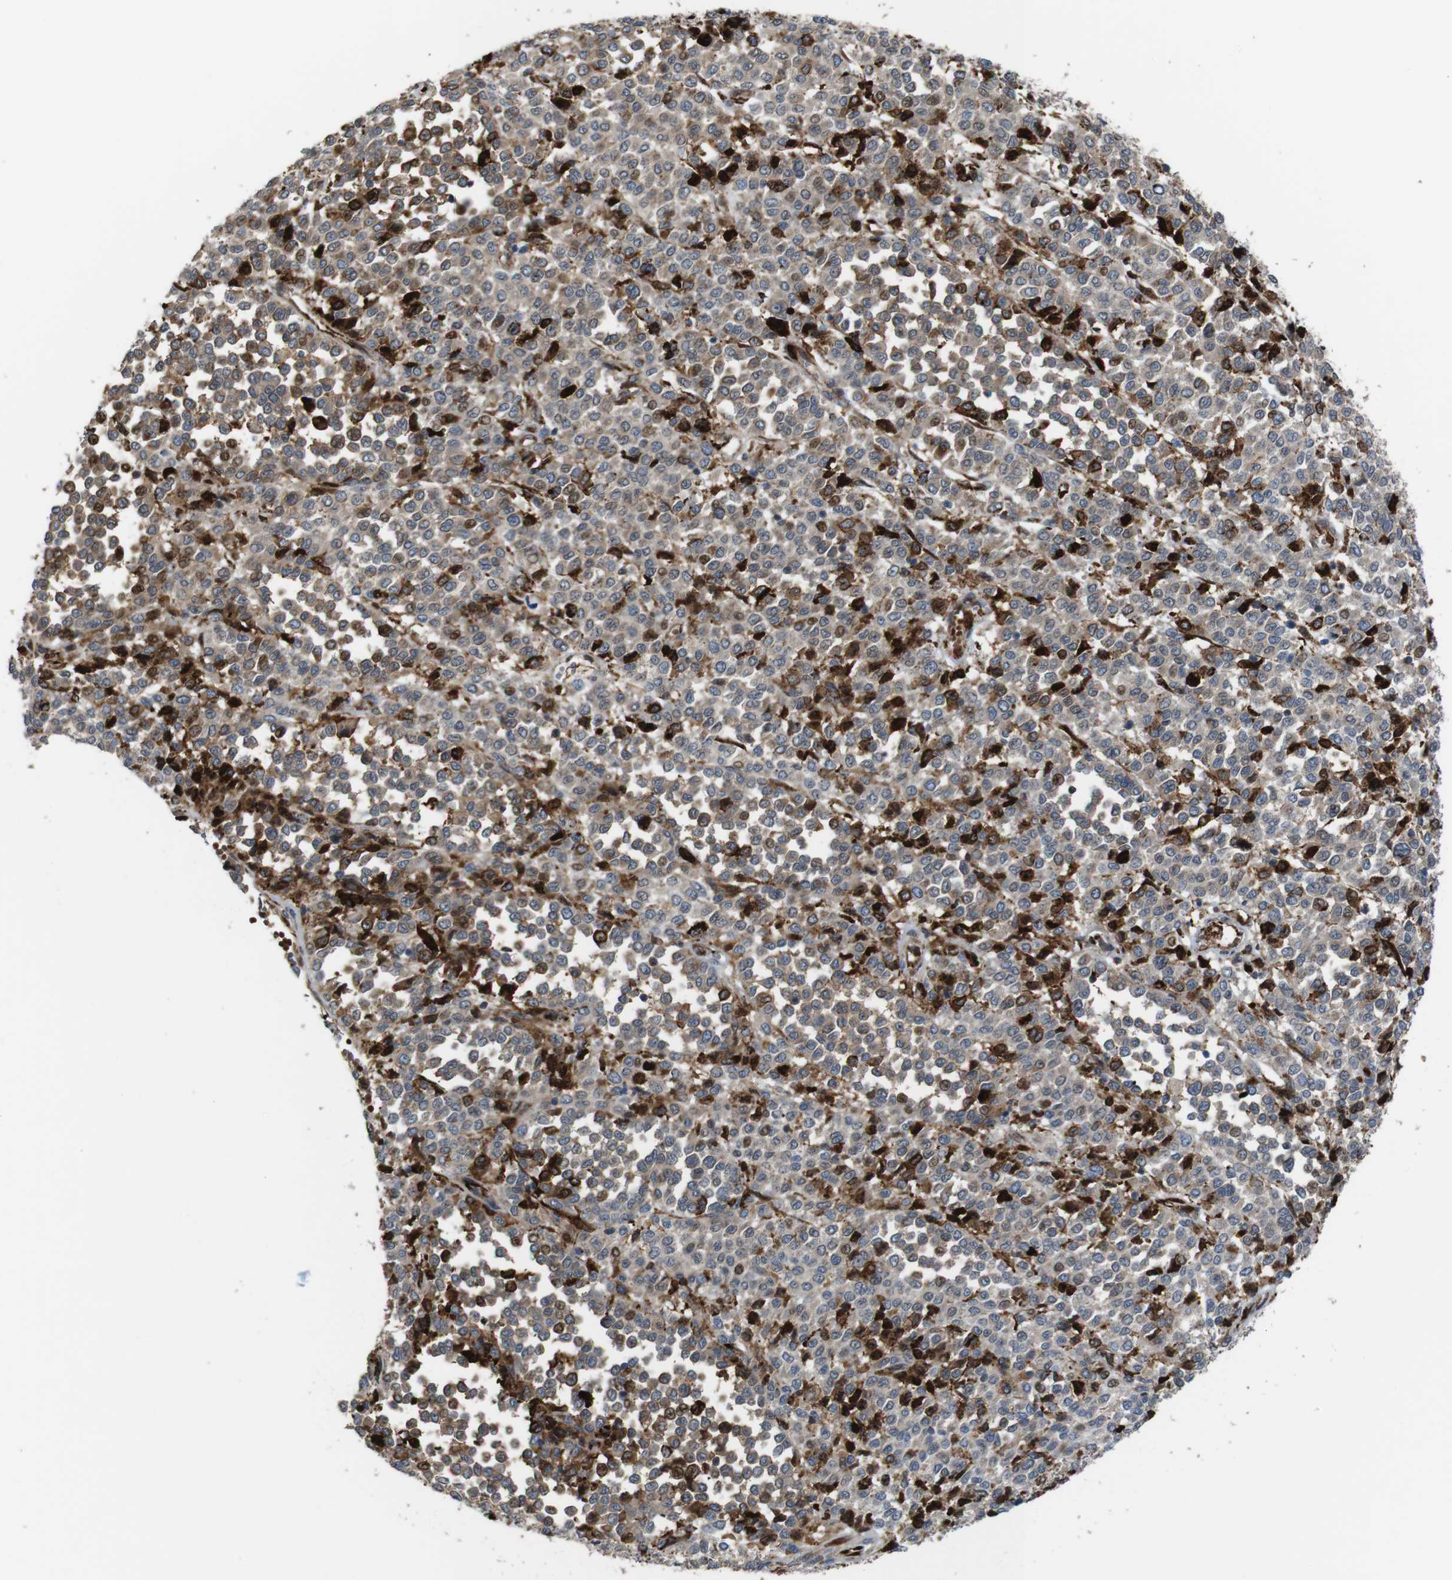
{"staining": {"intensity": "strong", "quantity": "25%-75%", "location": "cytoplasmic/membranous"}, "tissue": "melanoma", "cell_type": "Tumor cells", "image_type": "cancer", "snomed": [{"axis": "morphology", "description": "Malignant melanoma, Metastatic site"}, {"axis": "topography", "description": "Pancreas"}], "caption": "High-magnification brightfield microscopy of malignant melanoma (metastatic site) stained with DAB (brown) and counterstained with hematoxylin (blue). tumor cells exhibit strong cytoplasmic/membranous expression is appreciated in approximately25%-75% of cells.", "gene": "PCOLCE2", "patient": {"sex": "female", "age": 30}}